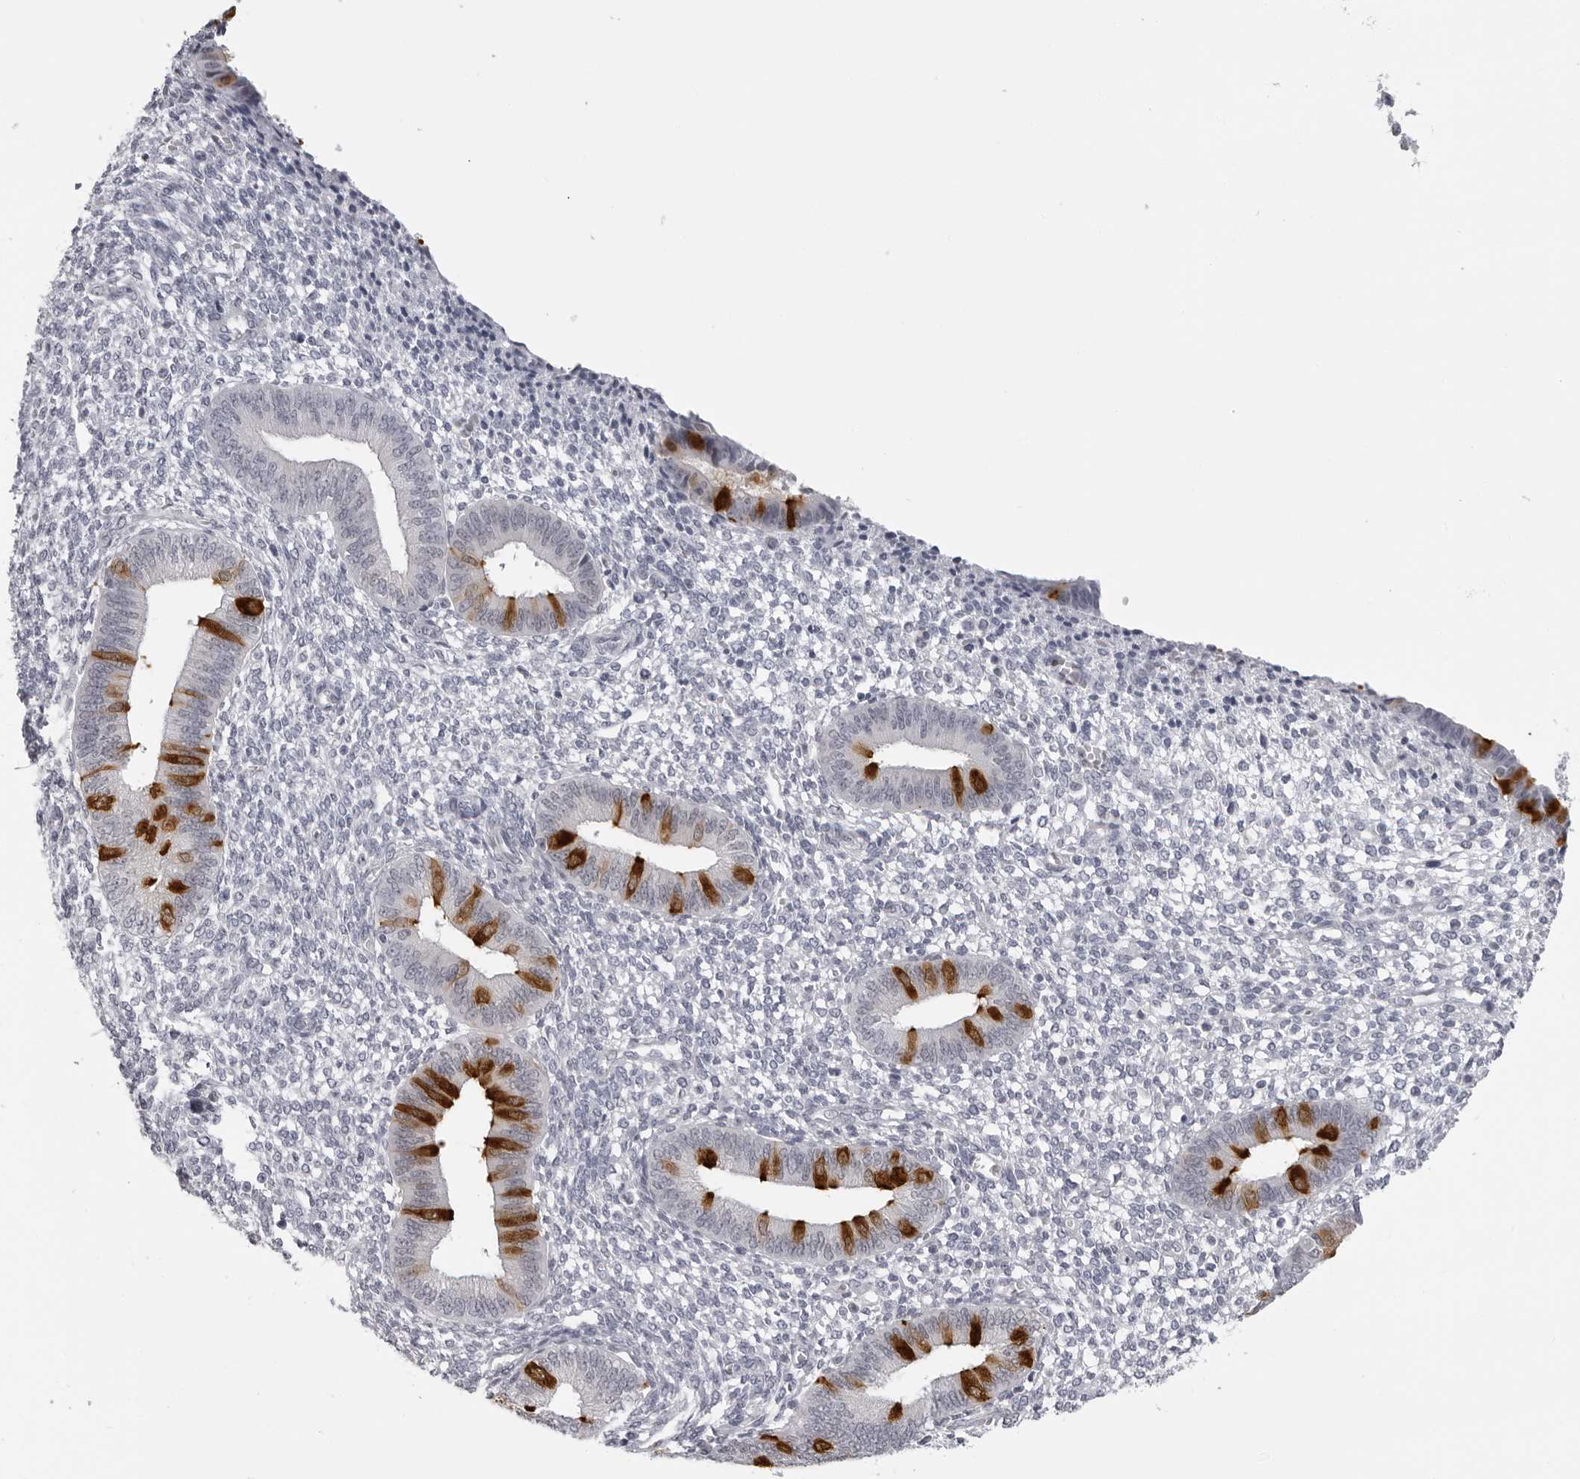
{"staining": {"intensity": "negative", "quantity": "none", "location": "none"}, "tissue": "endometrium", "cell_type": "Cells in endometrial stroma", "image_type": "normal", "snomed": [{"axis": "morphology", "description": "Normal tissue, NOS"}, {"axis": "topography", "description": "Endometrium"}], "caption": "DAB immunohistochemical staining of normal endometrium demonstrates no significant positivity in cells in endometrial stroma.", "gene": "DNALI1", "patient": {"sex": "female", "age": 46}}